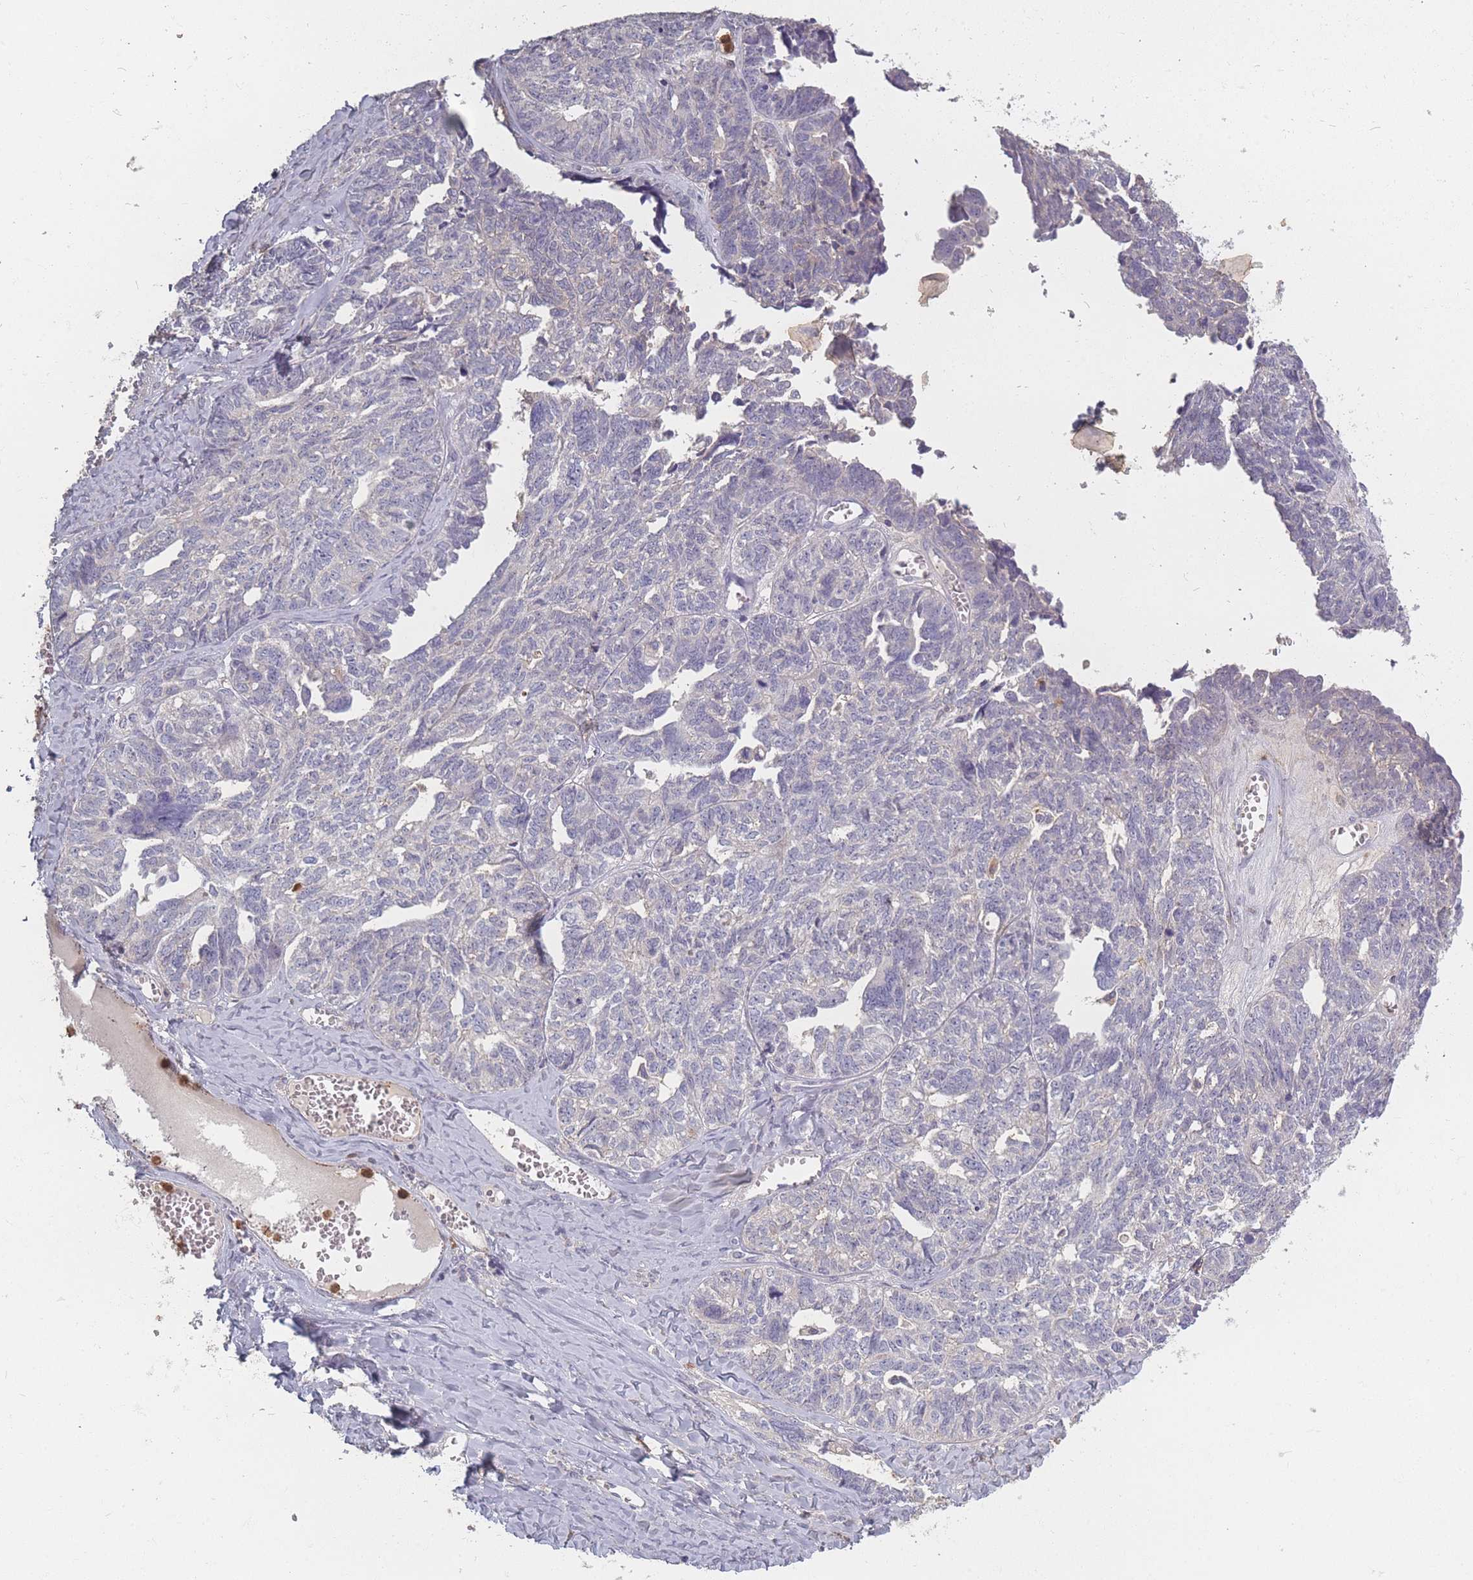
{"staining": {"intensity": "negative", "quantity": "none", "location": "none"}, "tissue": "ovarian cancer", "cell_type": "Tumor cells", "image_type": "cancer", "snomed": [{"axis": "morphology", "description": "Cystadenocarcinoma, serous, NOS"}, {"axis": "topography", "description": "Ovary"}], "caption": "Tumor cells show no significant staining in ovarian cancer (serous cystadenocarcinoma).", "gene": "BST1", "patient": {"sex": "female", "age": 79}}